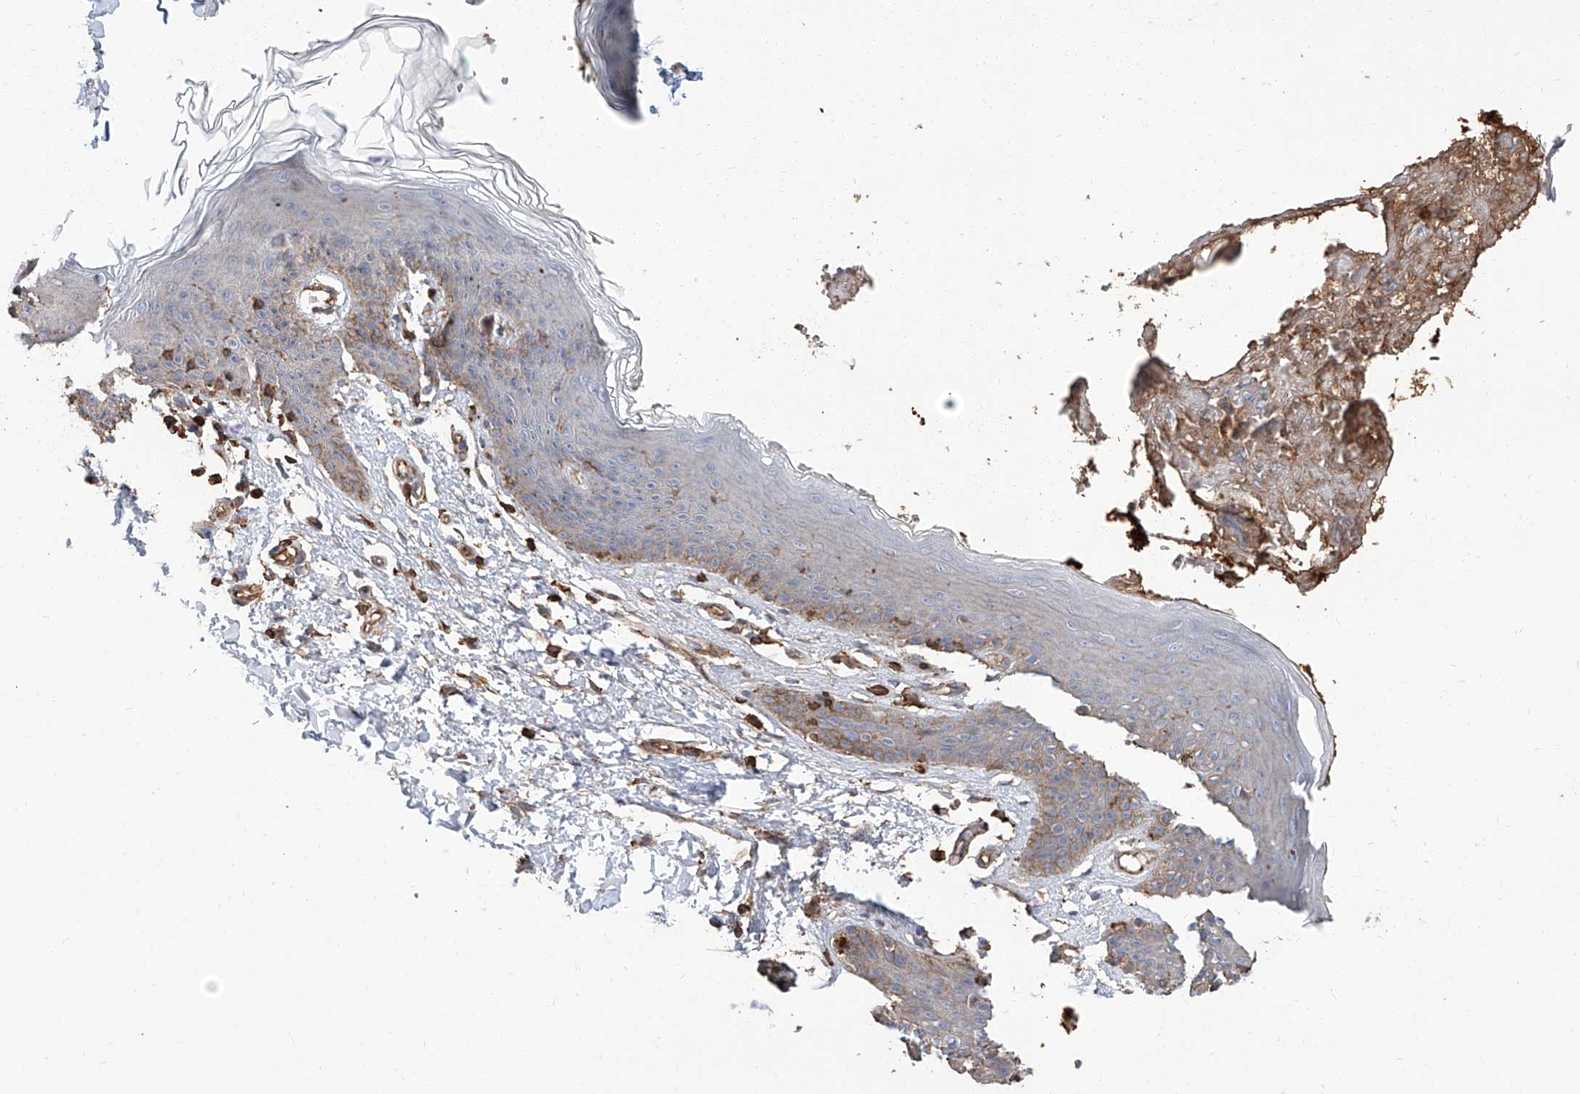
{"staining": {"intensity": "weak", "quantity": "25%-75%", "location": "cytoplasmic/membranous"}, "tissue": "skin", "cell_type": "Epidermal cells", "image_type": "normal", "snomed": [{"axis": "morphology", "description": "Normal tissue, NOS"}, {"axis": "topography", "description": "Vulva"}], "caption": "This micrograph exhibits immunohistochemistry (IHC) staining of normal skin, with low weak cytoplasmic/membranous staining in approximately 25%-75% of epidermal cells.", "gene": "PIEZO2", "patient": {"sex": "female", "age": 66}}